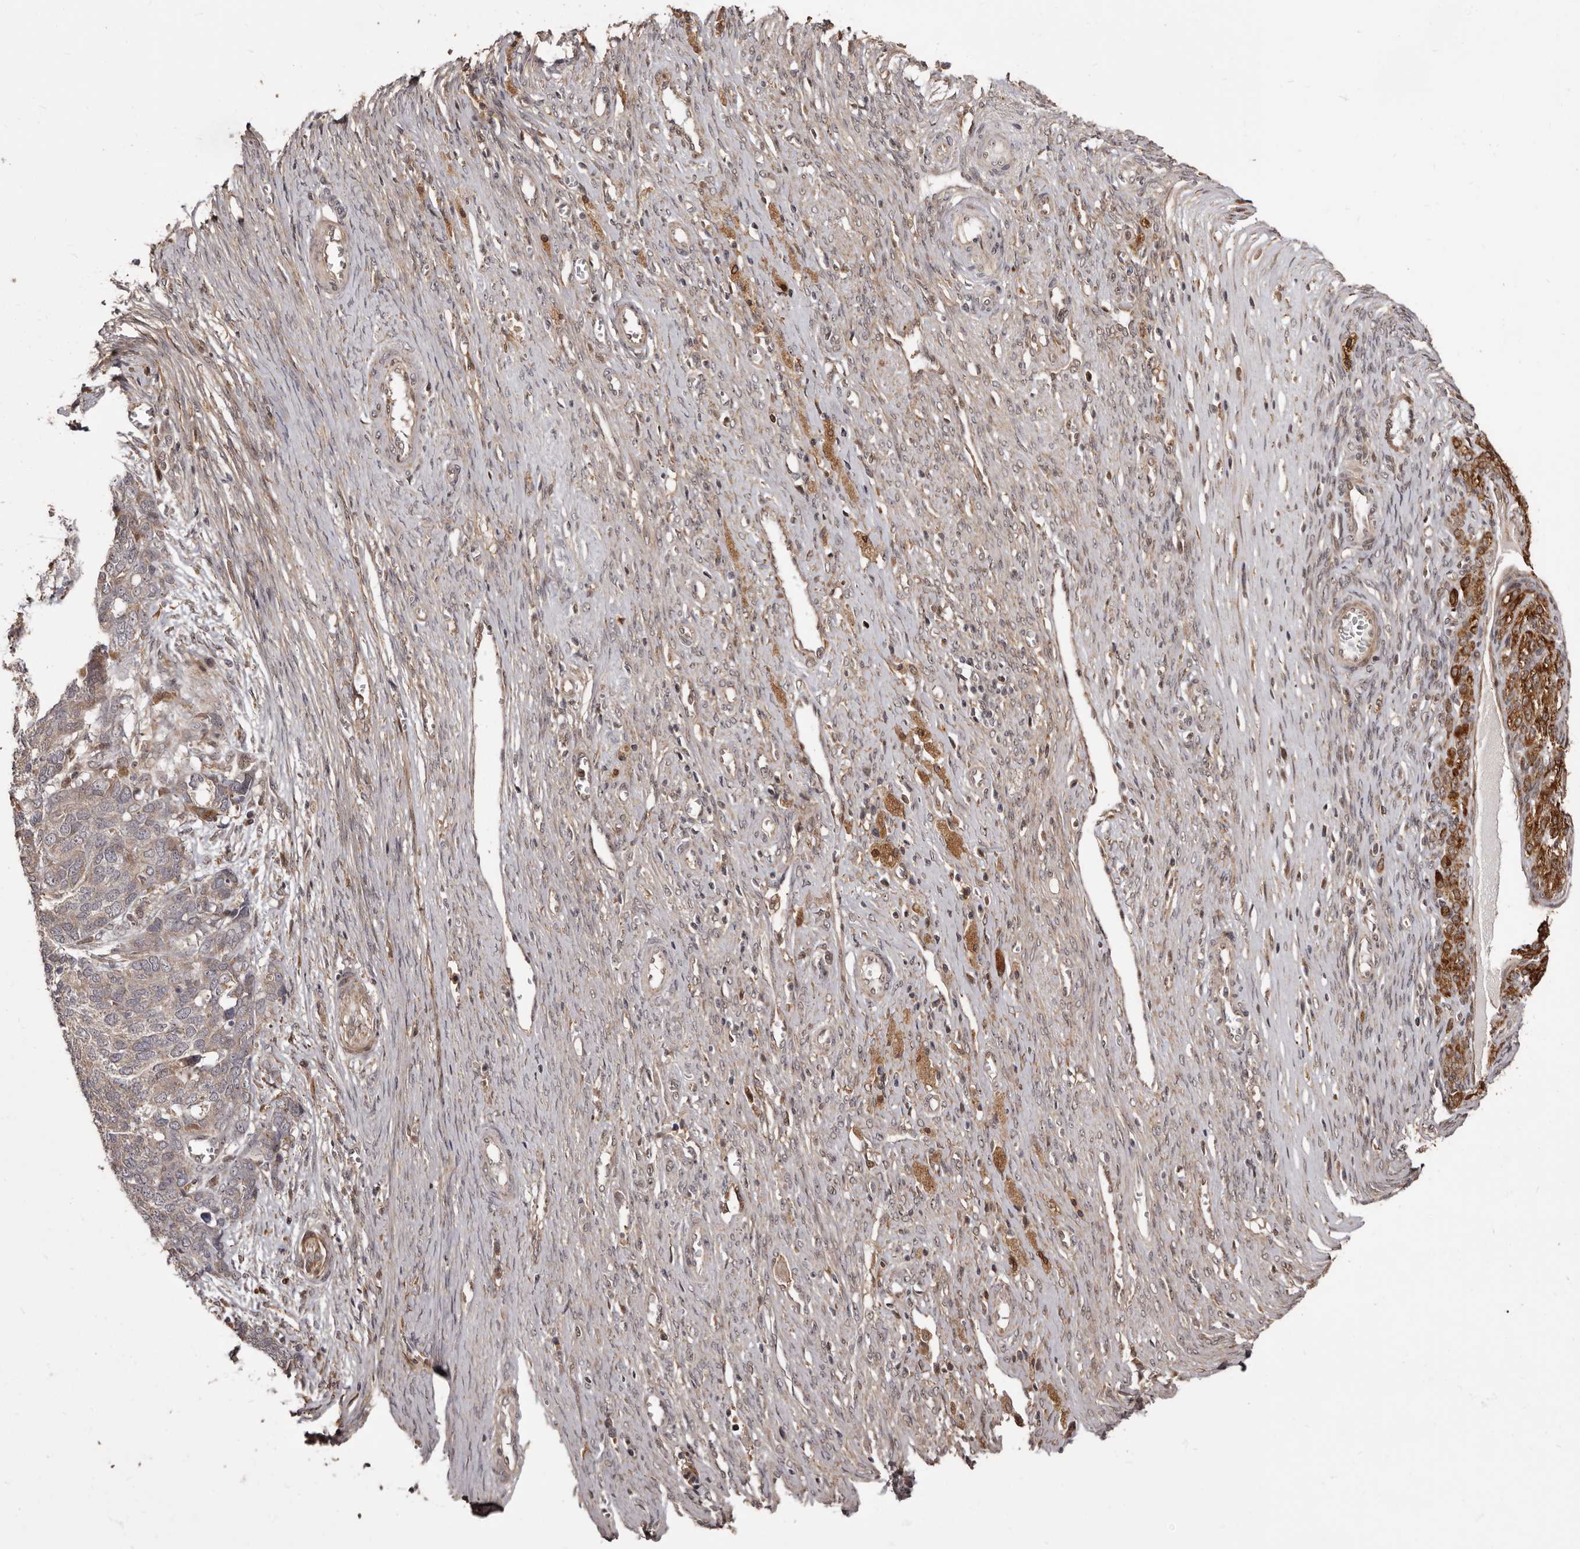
{"staining": {"intensity": "weak", "quantity": ">75%", "location": "cytoplasmic/membranous"}, "tissue": "ovarian cancer", "cell_type": "Tumor cells", "image_type": "cancer", "snomed": [{"axis": "morphology", "description": "Cystadenocarcinoma, serous, NOS"}, {"axis": "topography", "description": "Ovary"}], "caption": "Immunohistochemistry (IHC) of ovarian cancer (serous cystadenocarcinoma) reveals low levels of weak cytoplasmic/membranous positivity in approximately >75% of tumor cells.", "gene": "ZCCHC7", "patient": {"sex": "female", "age": 44}}